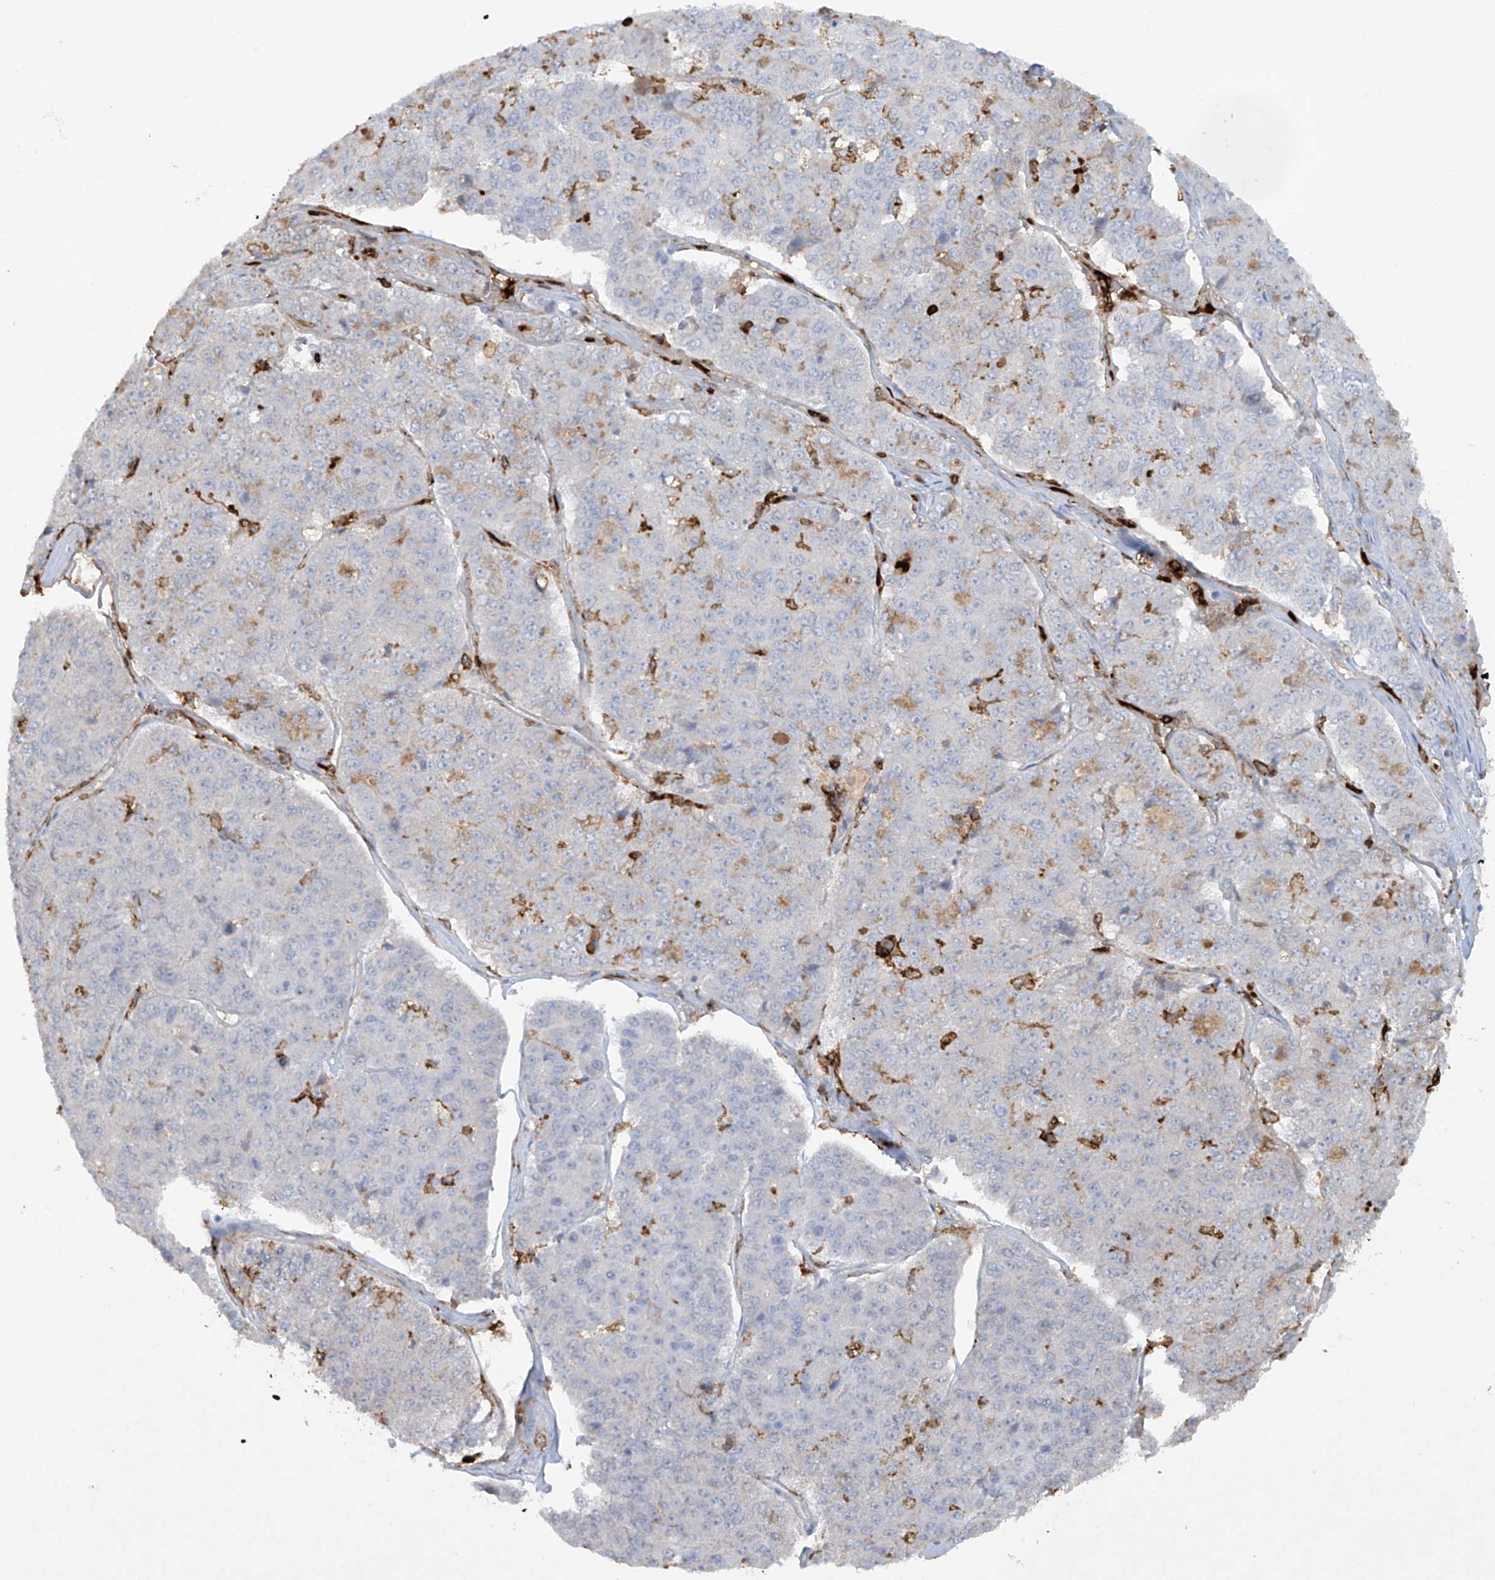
{"staining": {"intensity": "negative", "quantity": "none", "location": "none"}, "tissue": "pancreatic cancer", "cell_type": "Tumor cells", "image_type": "cancer", "snomed": [{"axis": "morphology", "description": "Adenocarcinoma, NOS"}, {"axis": "topography", "description": "Pancreas"}], "caption": "DAB immunohistochemical staining of pancreatic adenocarcinoma shows no significant positivity in tumor cells.", "gene": "FCGR3A", "patient": {"sex": "male", "age": 50}}